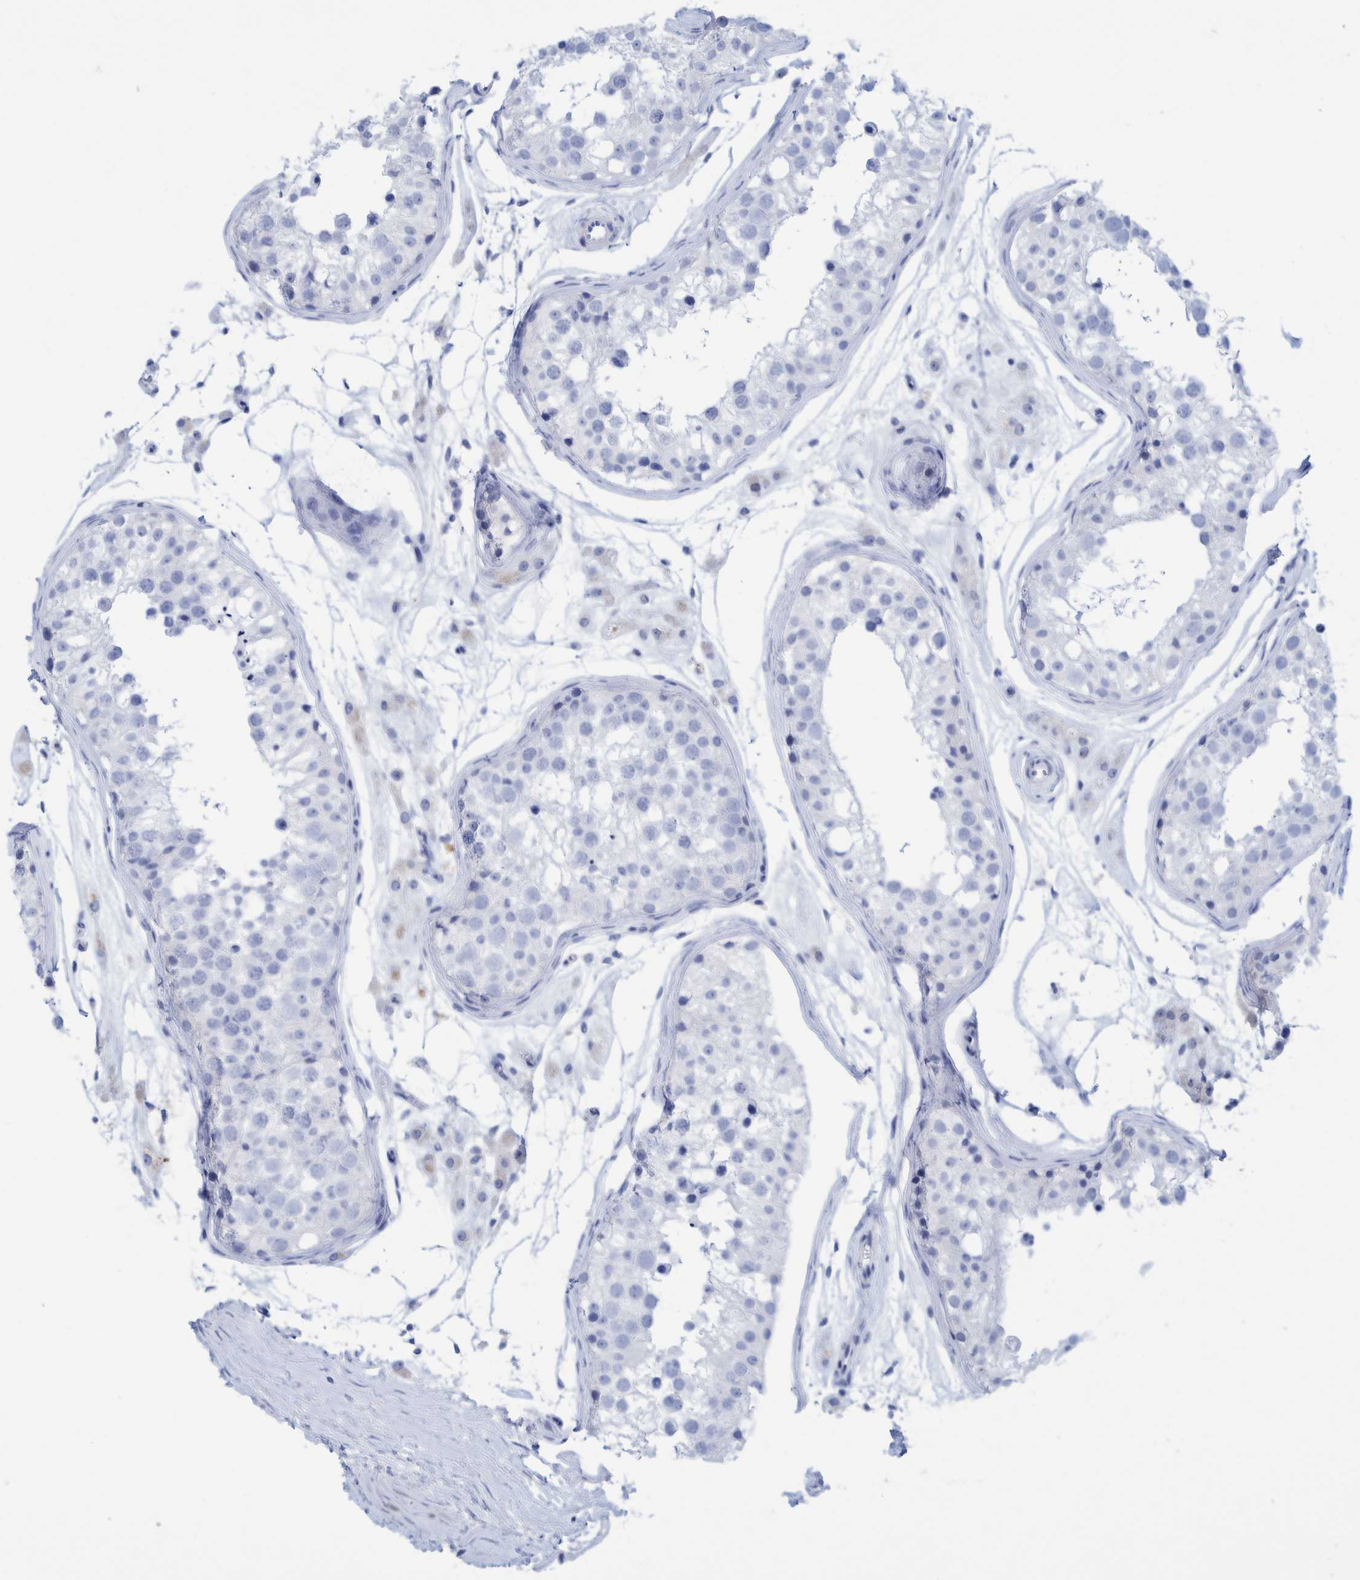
{"staining": {"intensity": "negative", "quantity": "none", "location": "none"}, "tissue": "testis", "cell_type": "Cells in seminiferous ducts", "image_type": "normal", "snomed": [{"axis": "morphology", "description": "Normal tissue, NOS"}, {"axis": "morphology", "description": "Adenocarcinoma, metastatic, NOS"}, {"axis": "topography", "description": "Testis"}], "caption": "This is an IHC micrograph of benign testis. There is no expression in cells in seminiferous ducts.", "gene": "PERP", "patient": {"sex": "male", "age": 26}}